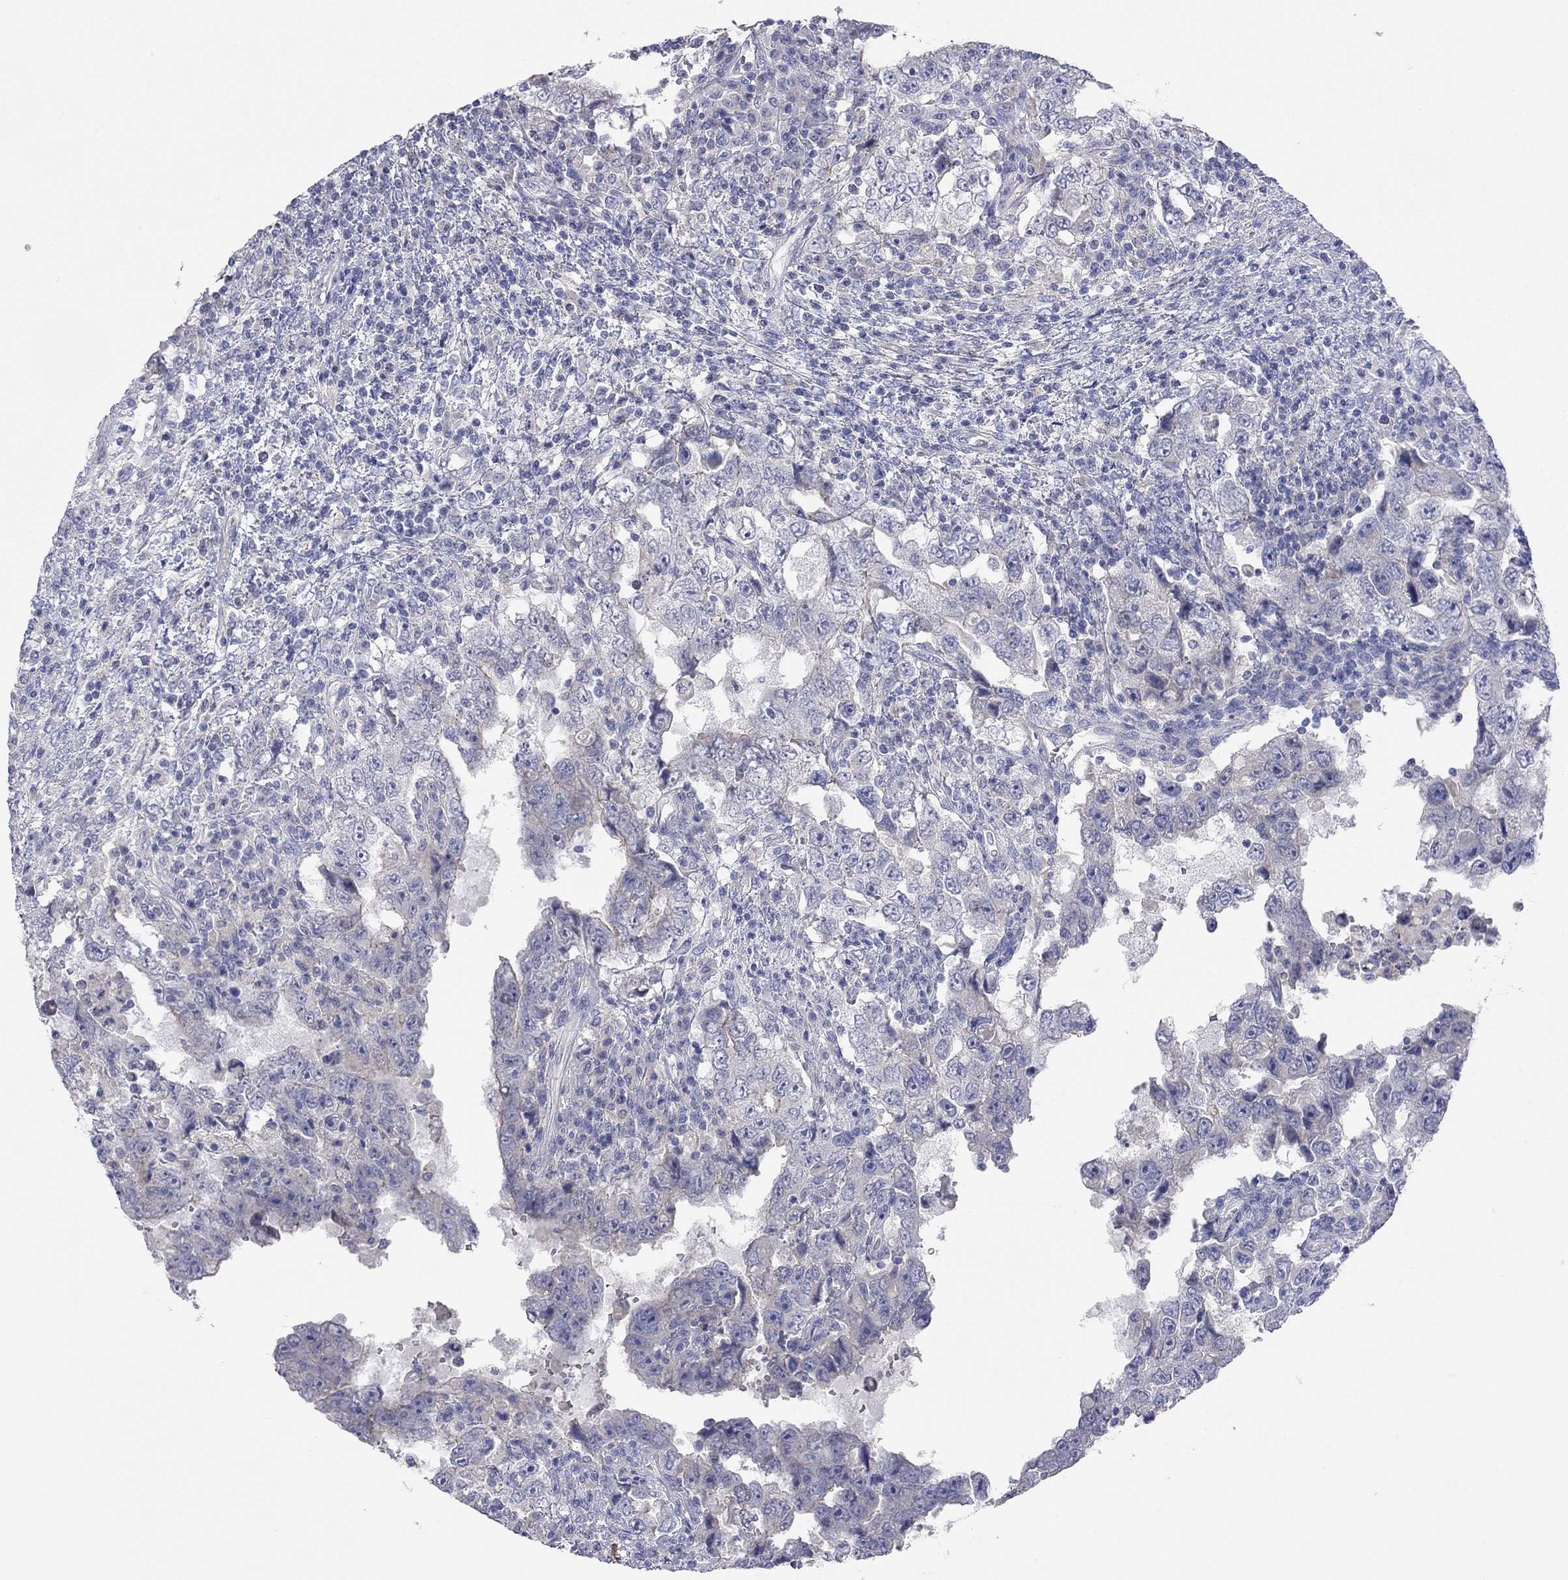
{"staining": {"intensity": "negative", "quantity": "none", "location": "none"}, "tissue": "testis cancer", "cell_type": "Tumor cells", "image_type": "cancer", "snomed": [{"axis": "morphology", "description": "Carcinoma, Embryonal, NOS"}, {"axis": "topography", "description": "Testis"}], "caption": "The micrograph demonstrates no staining of tumor cells in testis embryonal carcinoma.", "gene": "KCNB1", "patient": {"sex": "male", "age": 26}}